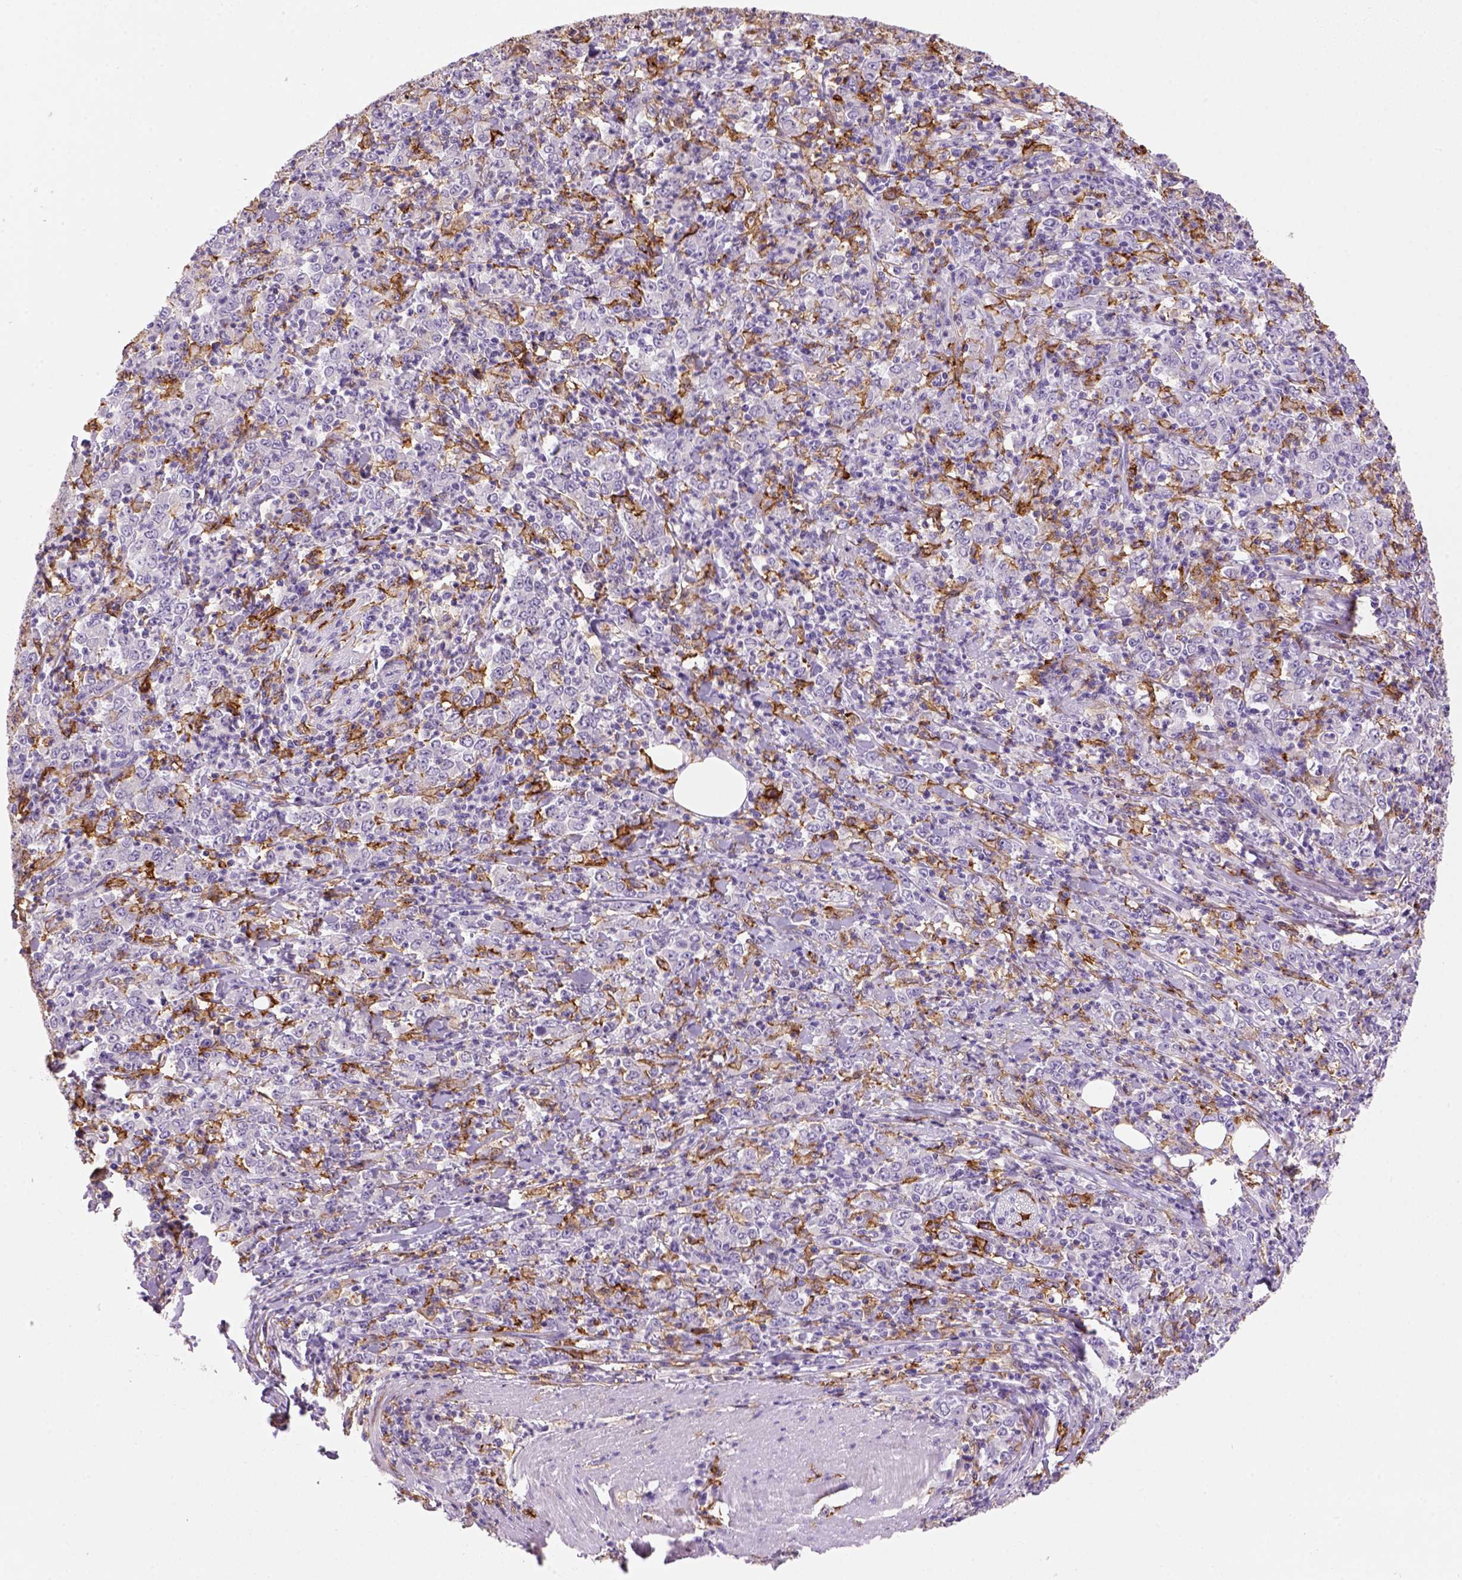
{"staining": {"intensity": "negative", "quantity": "none", "location": "none"}, "tissue": "stomach cancer", "cell_type": "Tumor cells", "image_type": "cancer", "snomed": [{"axis": "morphology", "description": "Adenocarcinoma, NOS"}, {"axis": "topography", "description": "Stomach, lower"}], "caption": "IHC histopathology image of human adenocarcinoma (stomach) stained for a protein (brown), which reveals no staining in tumor cells.", "gene": "CD14", "patient": {"sex": "female", "age": 71}}